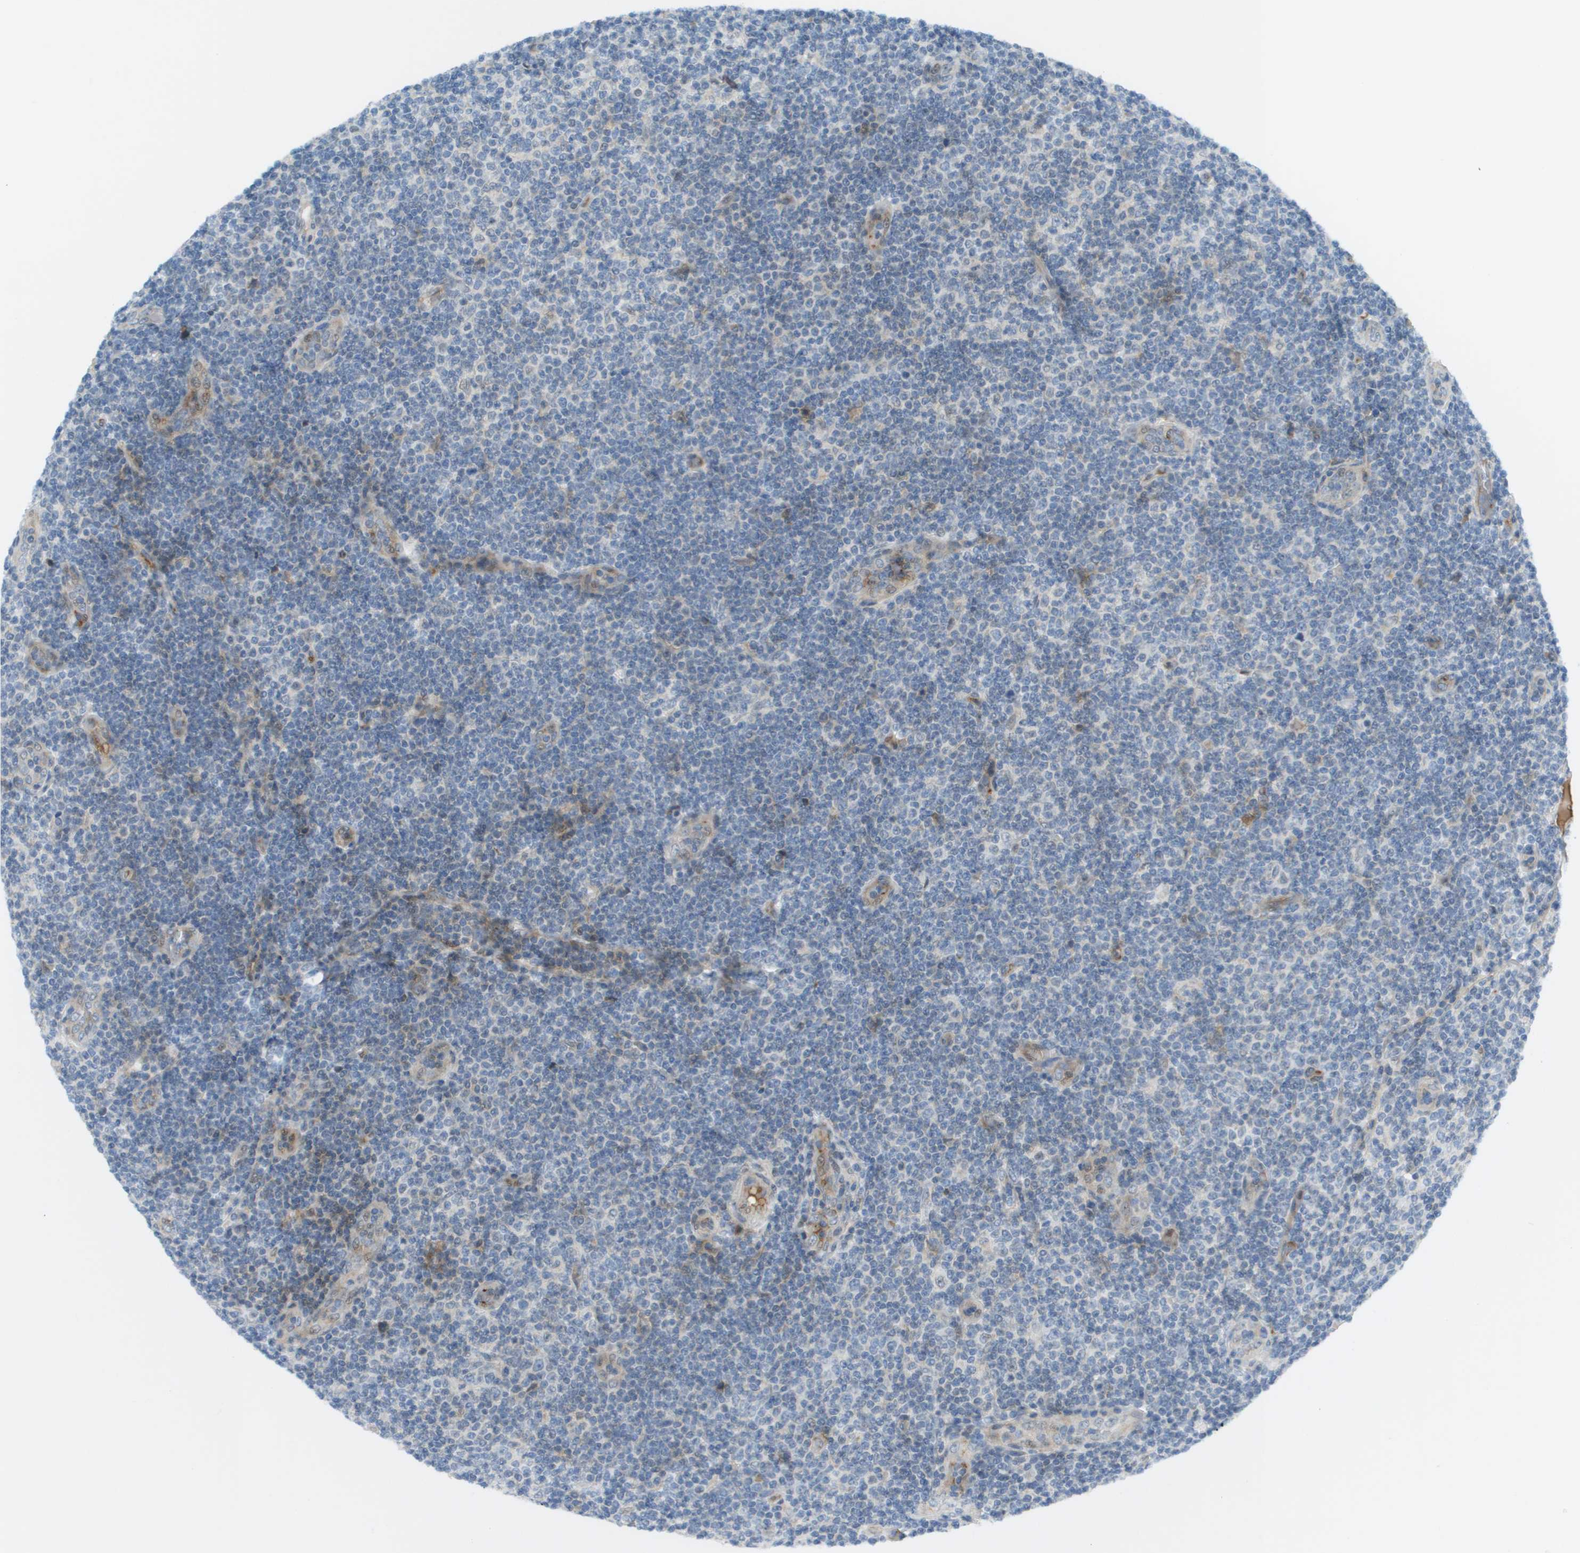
{"staining": {"intensity": "negative", "quantity": "none", "location": "none"}, "tissue": "lymphoma", "cell_type": "Tumor cells", "image_type": "cancer", "snomed": [{"axis": "morphology", "description": "Malignant lymphoma, non-Hodgkin's type, Low grade"}, {"axis": "topography", "description": "Lymph node"}], "caption": "Immunohistochemical staining of low-grade malignant lymphoma, non-Hodgkin's type demonstrates no significant positivity in tumor cells. (IHC, brightfield microscopy, high magnification).", "gene": "CACNB4", "patient": {"sex": "male", "age": 83}}